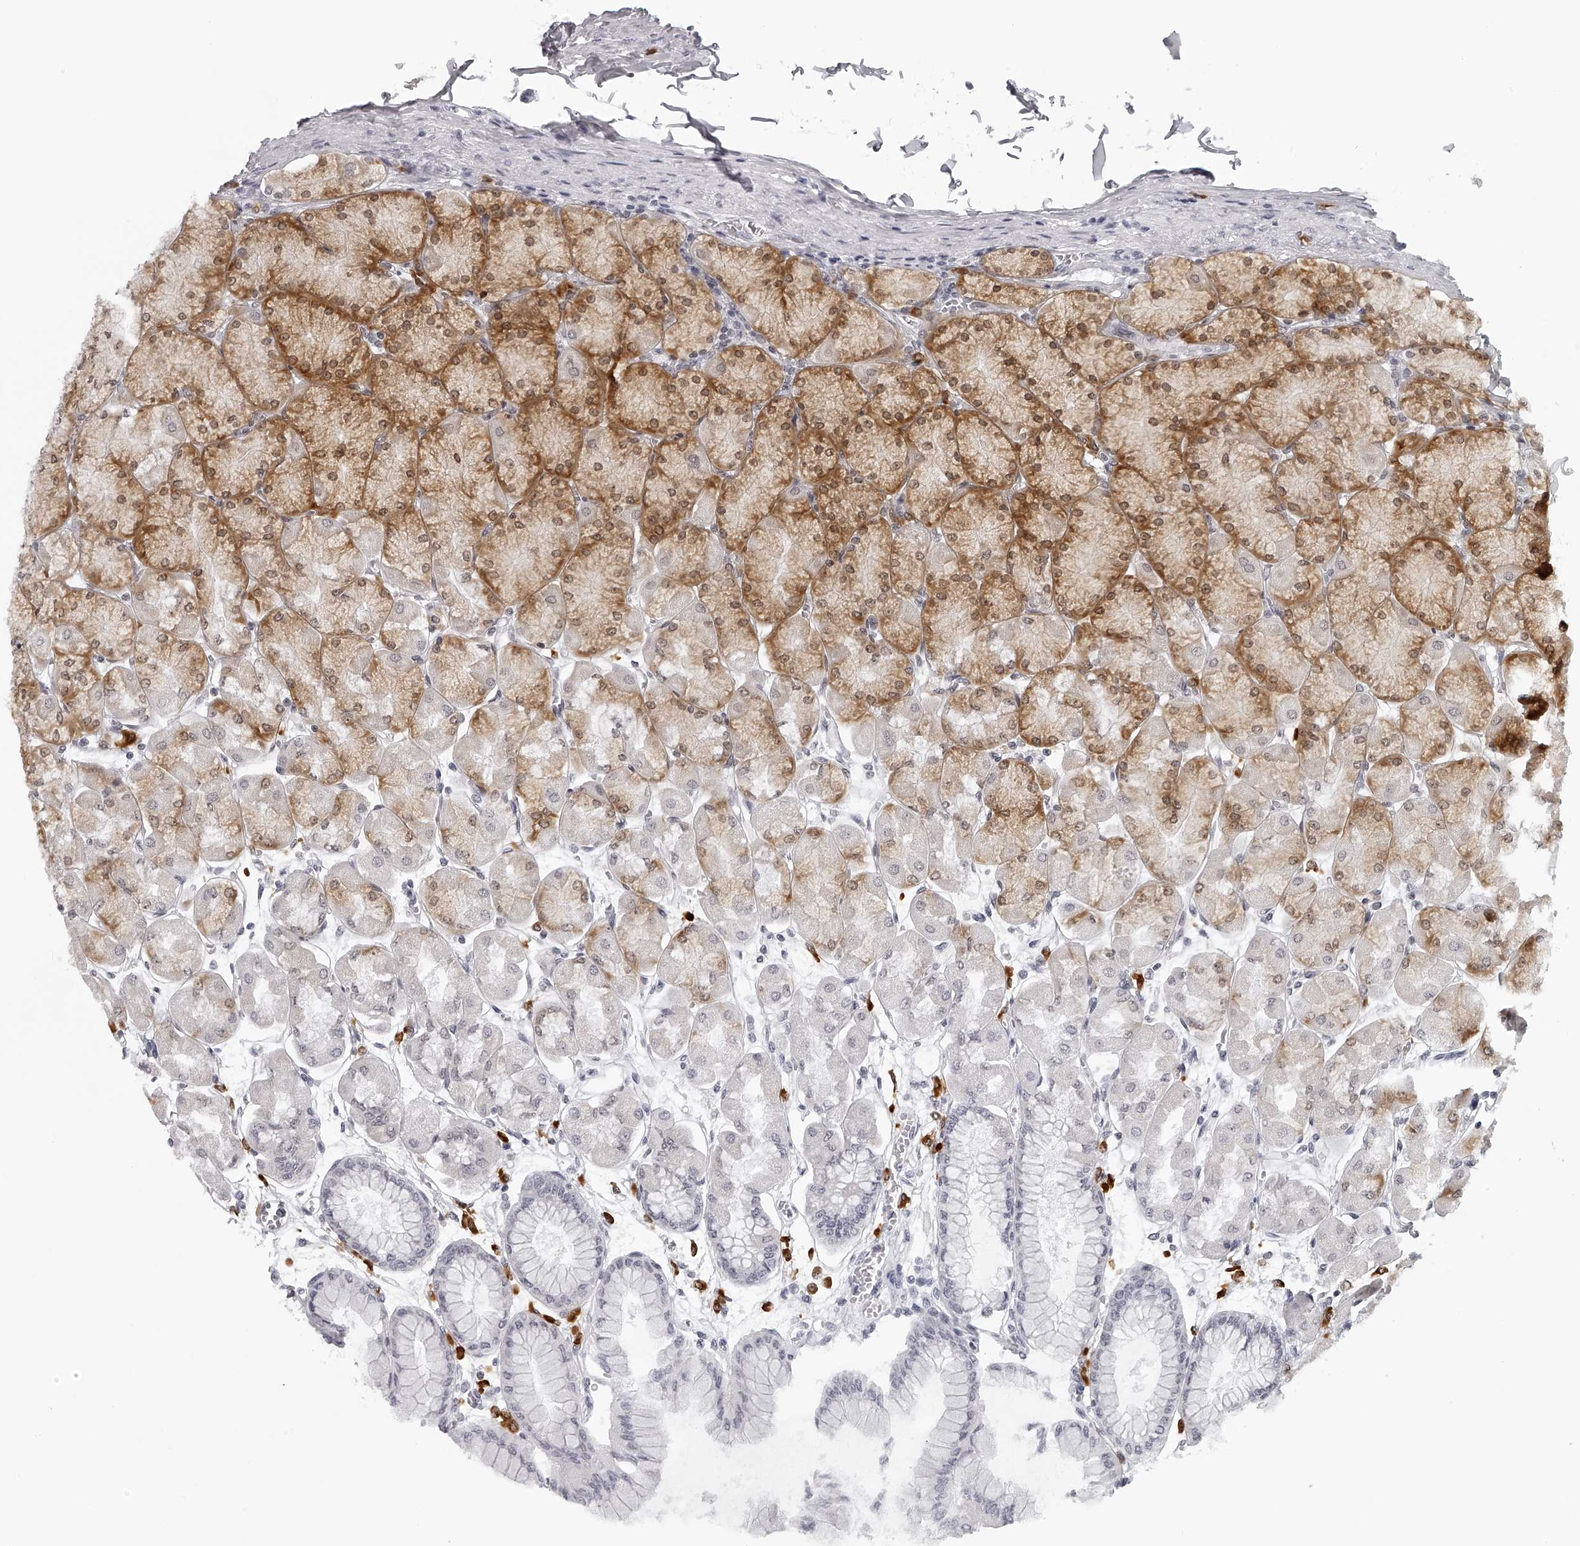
{"staining": {"intensity": "moderate", "quantity": "25%-75%", "location": "cytoplasmic/membranous,nuclear"}, "tissue": "stomach", "cell_type": "Glandular cells", "image_type": "normal", "snomed": [{"axis": "morphology", "description": "Normal tissue, NOS"}, {"axis": "topography", "description": "Stomach, upper"}], "caption": "A medium amount of moderate cytoplasmic/membranous,nuclear positivity is identified in approximately 25%-75% of glandular cells in unremarkable stomach. (DAB (3,3'-diaminobenzidine) = brown stain, brightfield microscopy at high magnification).", "gene": "SEC11C", "patient": {"sex": "female", "age": 56}}